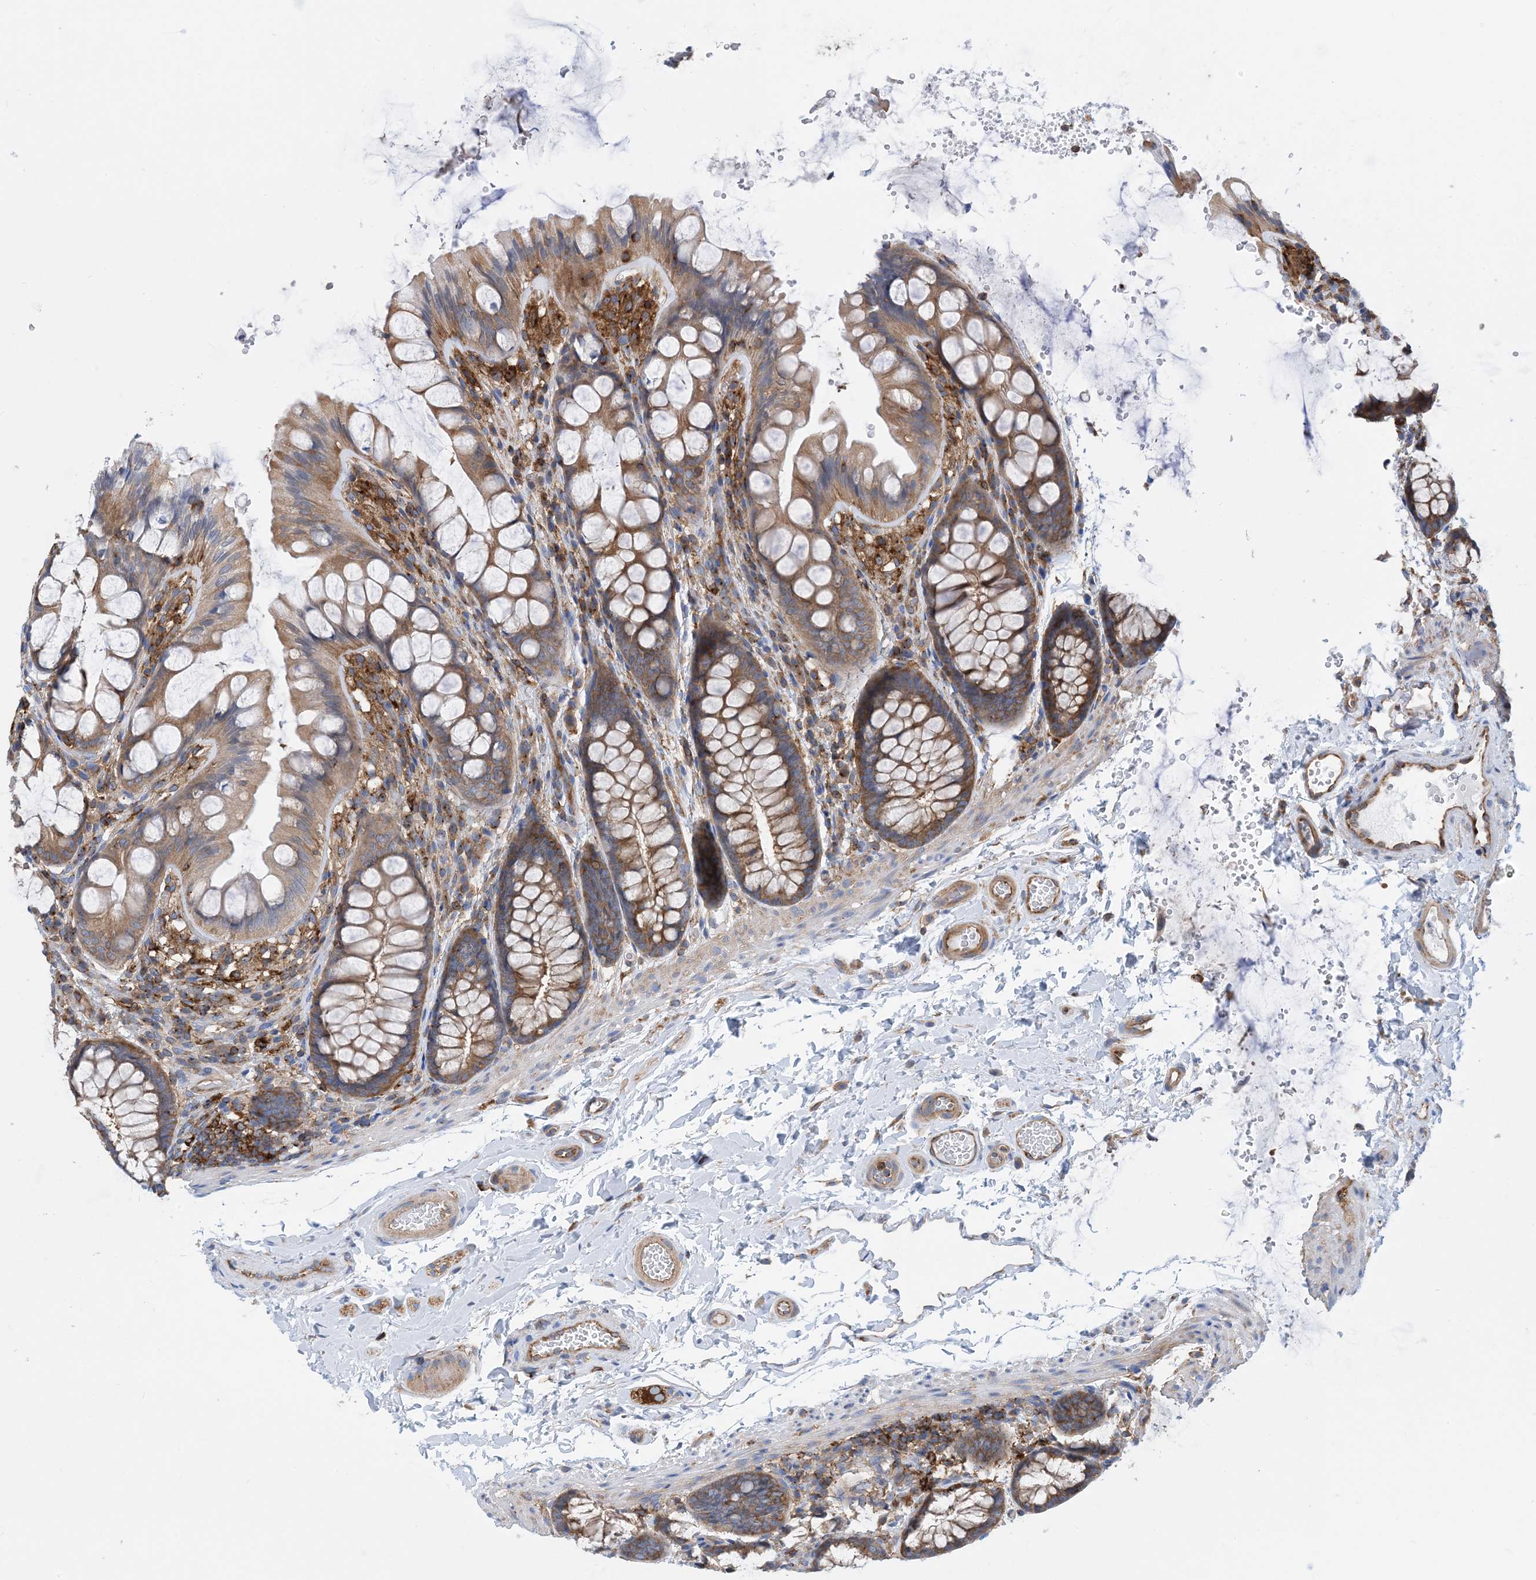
{"staining": {"intensity": "moderate", "quantity": ">75%", "location": "cytoplasmic/membranous"}, "tissue": "colon", "cell_type": "Endothelial cells", "image_type": "normal", "snomed": [{"axis": "morphology", "description": "Normal tissue, NOS"}, {"axis": "topography", "description": "Colon"}], "caption": "Endothelial cells display moderate cytoplasmic/membranous expression in about >75% of cells in unremarkable colon.", "gene": "DYNC1LI1", "patient": {"sex": "male", "age": 47}}